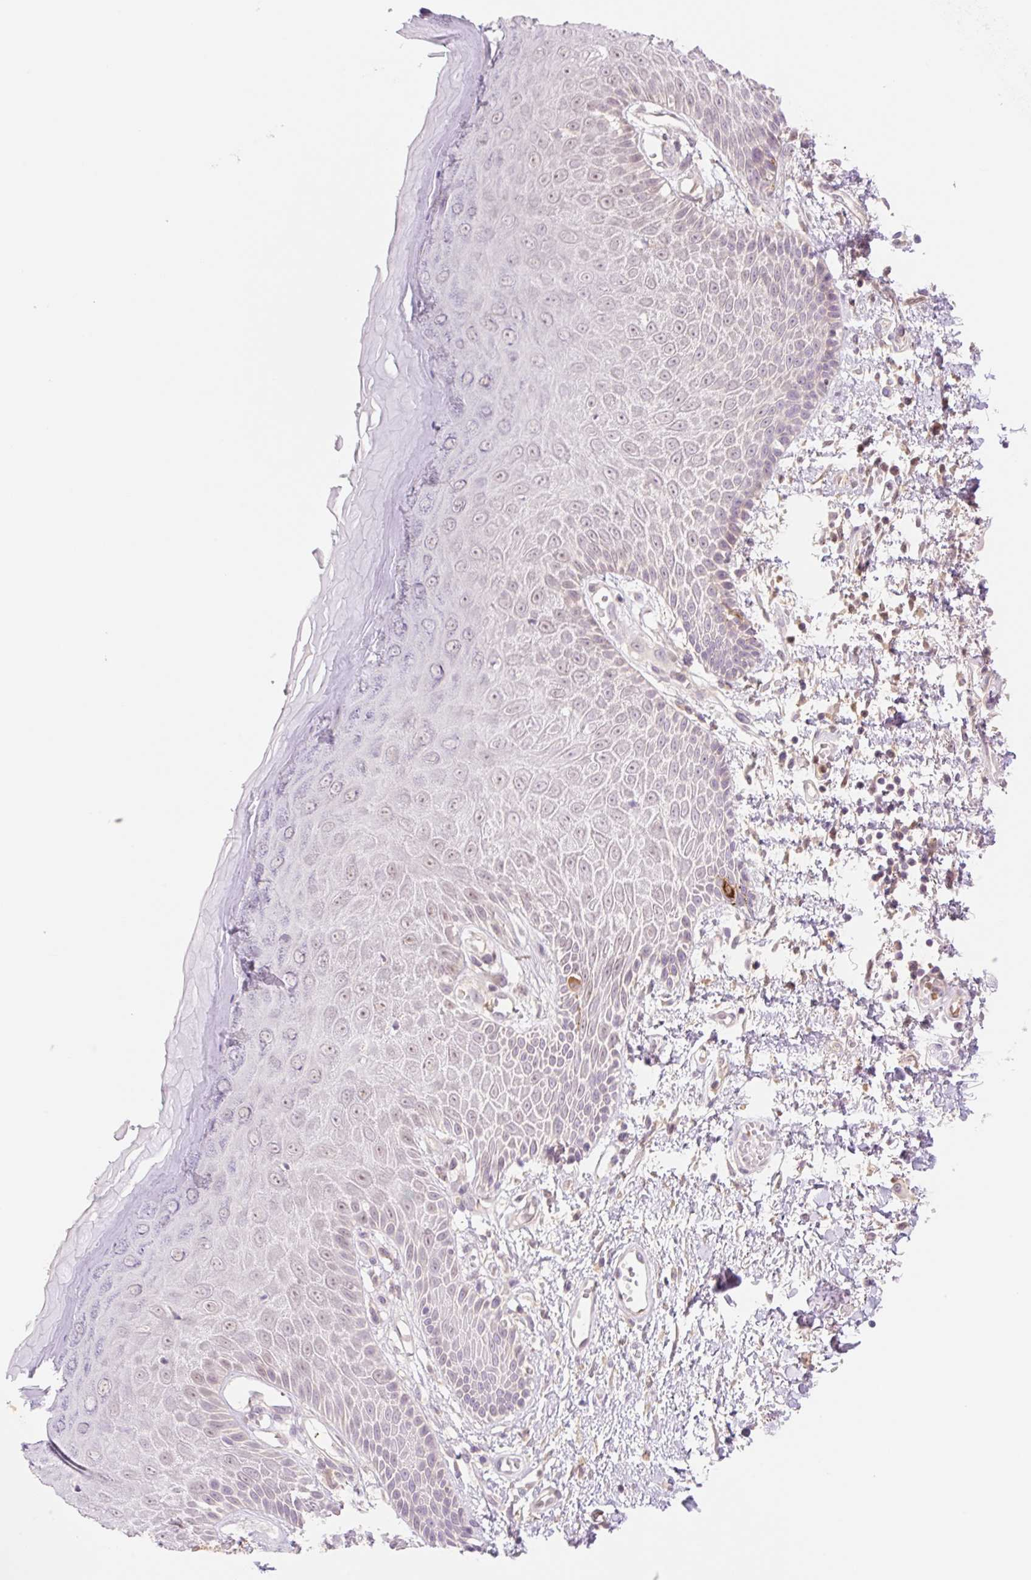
{"staining": {"intensity": "negative", "quantity": "none", "location": "none"}, "tissue": "skin", "cell_type": "Epidermal cells", "image_type": "normal", "snomed": [{"axis": "morphology", "description": "Normal tissue, NOS"}, {"axis": "topography", "description": "Anal"}, {"axis": "topography", "description": "Peripheral nerve tissue"}], "caption": "Skin was stained to show a protein in brown. There is no significant positivity in epidermal cells. The staining was performed using DAB (3,3'-diaminobenzidine) to visualize the protein expression in brown, while the nuclei were stained in blue with hematoxylin (Magnification: 20x).", "gene": "HEBP1", "patient": {"sex": "male", "age": 78}}